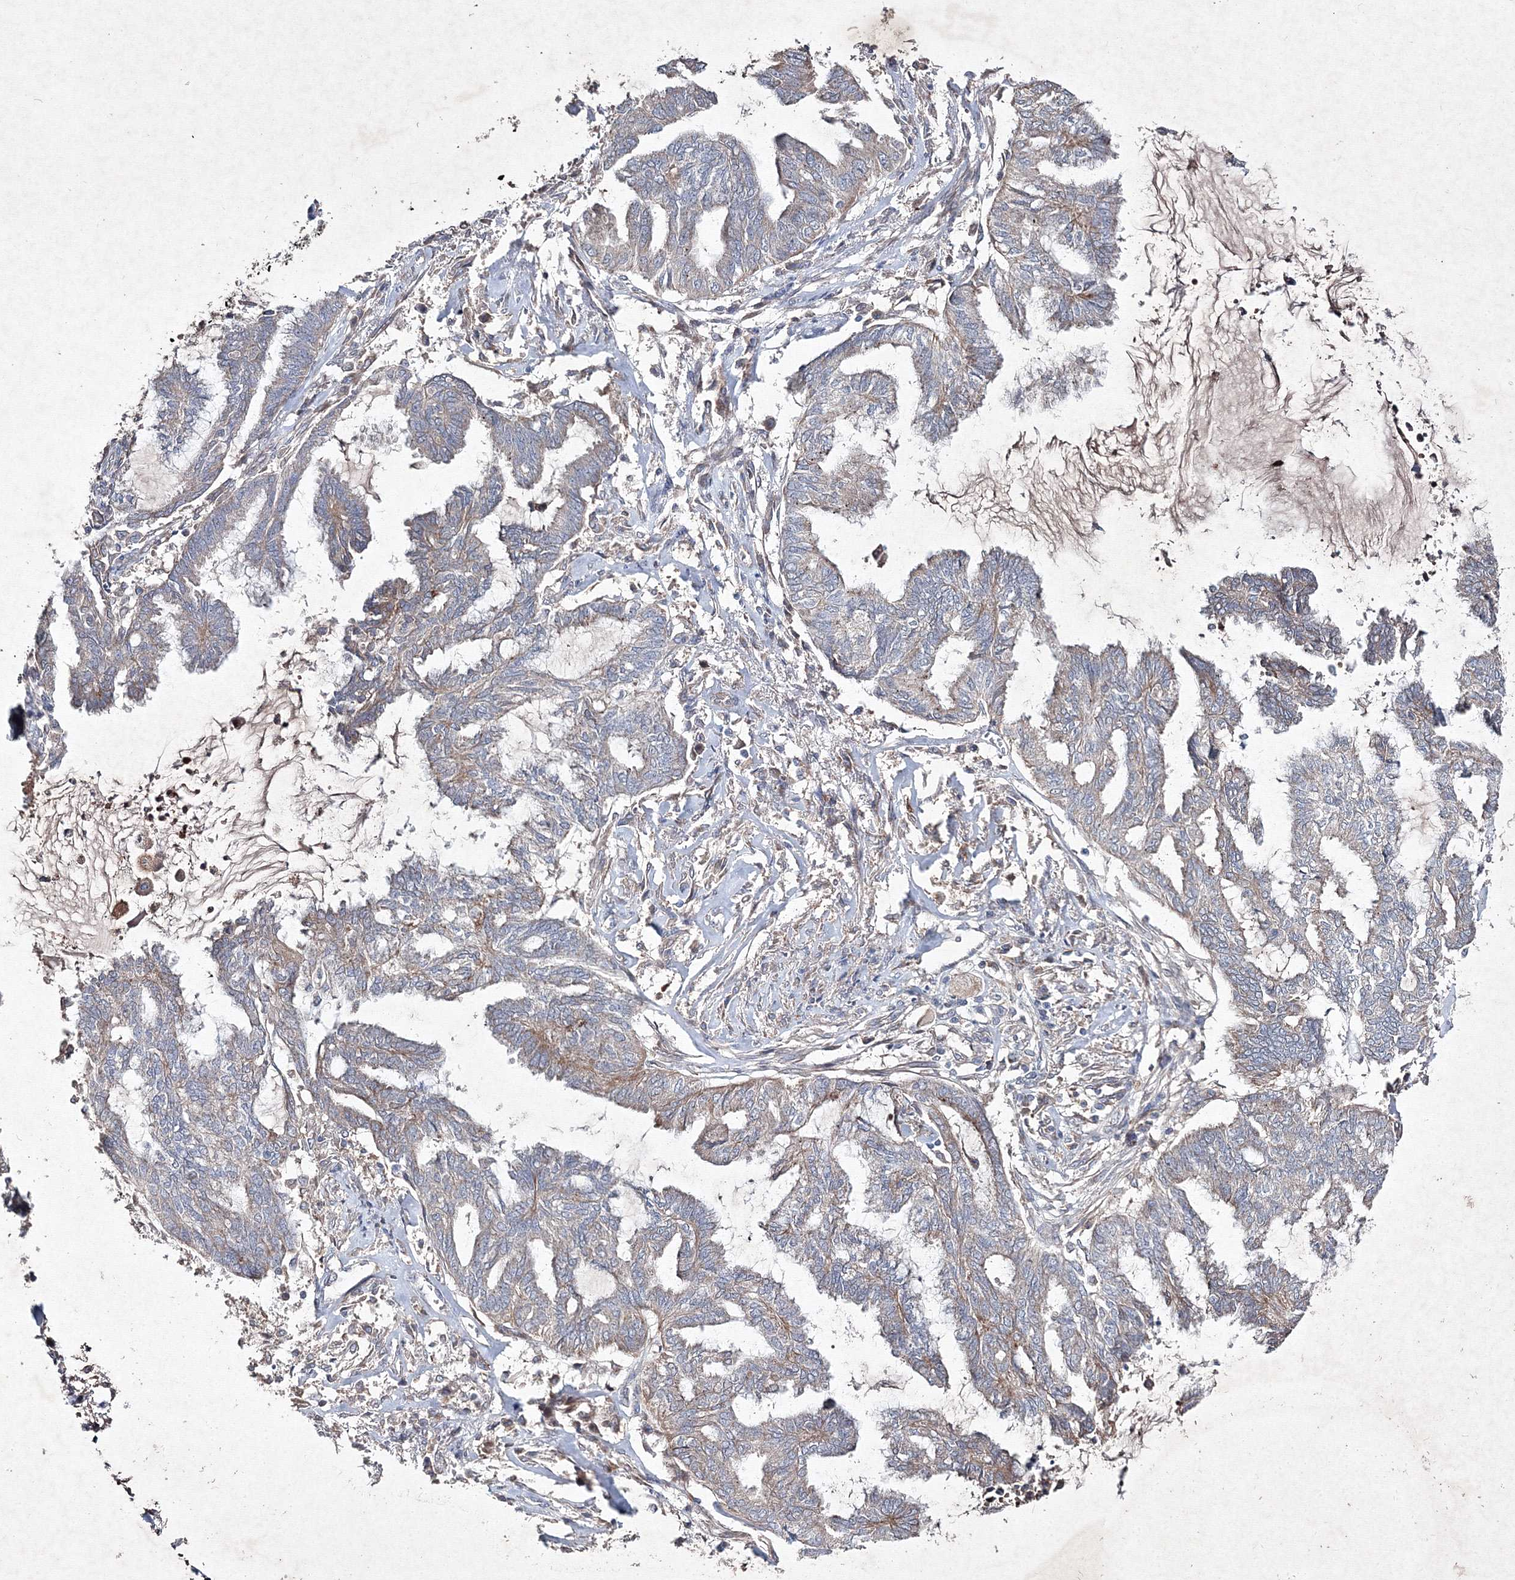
{"staining": {"intensity": "moderate", "quantity": "<25%", "location": "cytoplasmic/membranous"}, "tissue": "endometrial cancer", "cell_type": "Tumor cells", "image_type": "cancer", "snomed": [{"axis": "morphology", "description": "Adenocarcinoma, NOS"}, {"axis": "topography", "description": "Endometrium"}], "caption": "Approximately <25% of tumor cells in endometrial cancer exhibit moderate cytoplasmic/membranous protein expression as visualized by brown immunohistochemical staining.", "gene": "GFM1", "patient": {"sex": "female", "age": 86}}